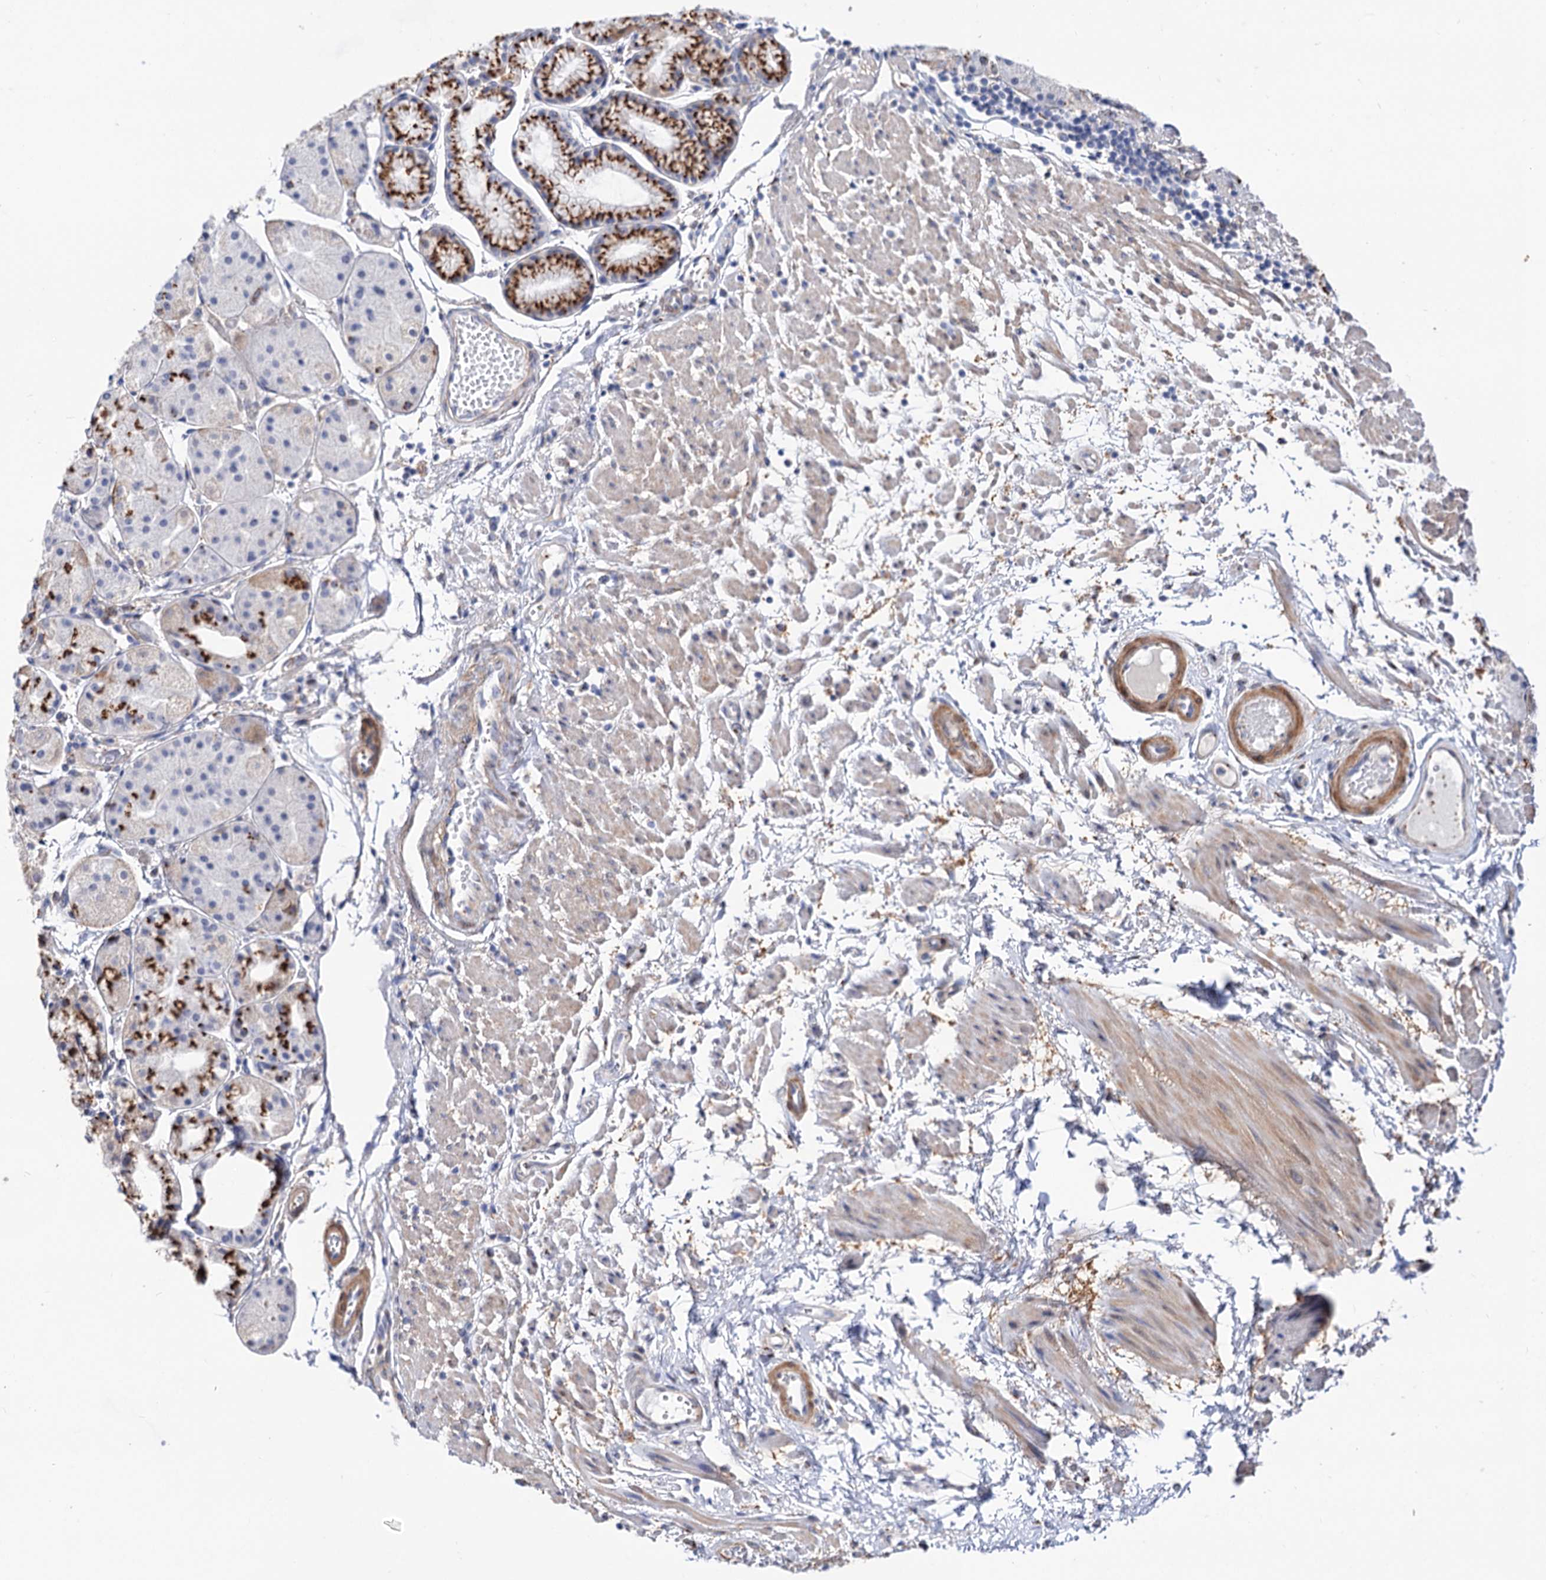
{"staining": {"intensity": "strong", "quantity": ">75%", "location": "cytoplasmic/membranous"}, "tissue": "stomach", "cell_type": "Glandular cells", "image_type": "normal", "snomed": [{"axis": "morphology", "description": "Normal tissue, NOS"}, {"axis": "topography", "description": "Stomach, upper"}], "caption": "Strong cytoplasmic/membranous staining is present in approximately >75% of glandular cells in unremarkable stomach. (brown staining indicates protein expression, while blue staining denotes nuclei).", "gene": "C11orf96", "patient": {"sex": "male", "age": 72}}